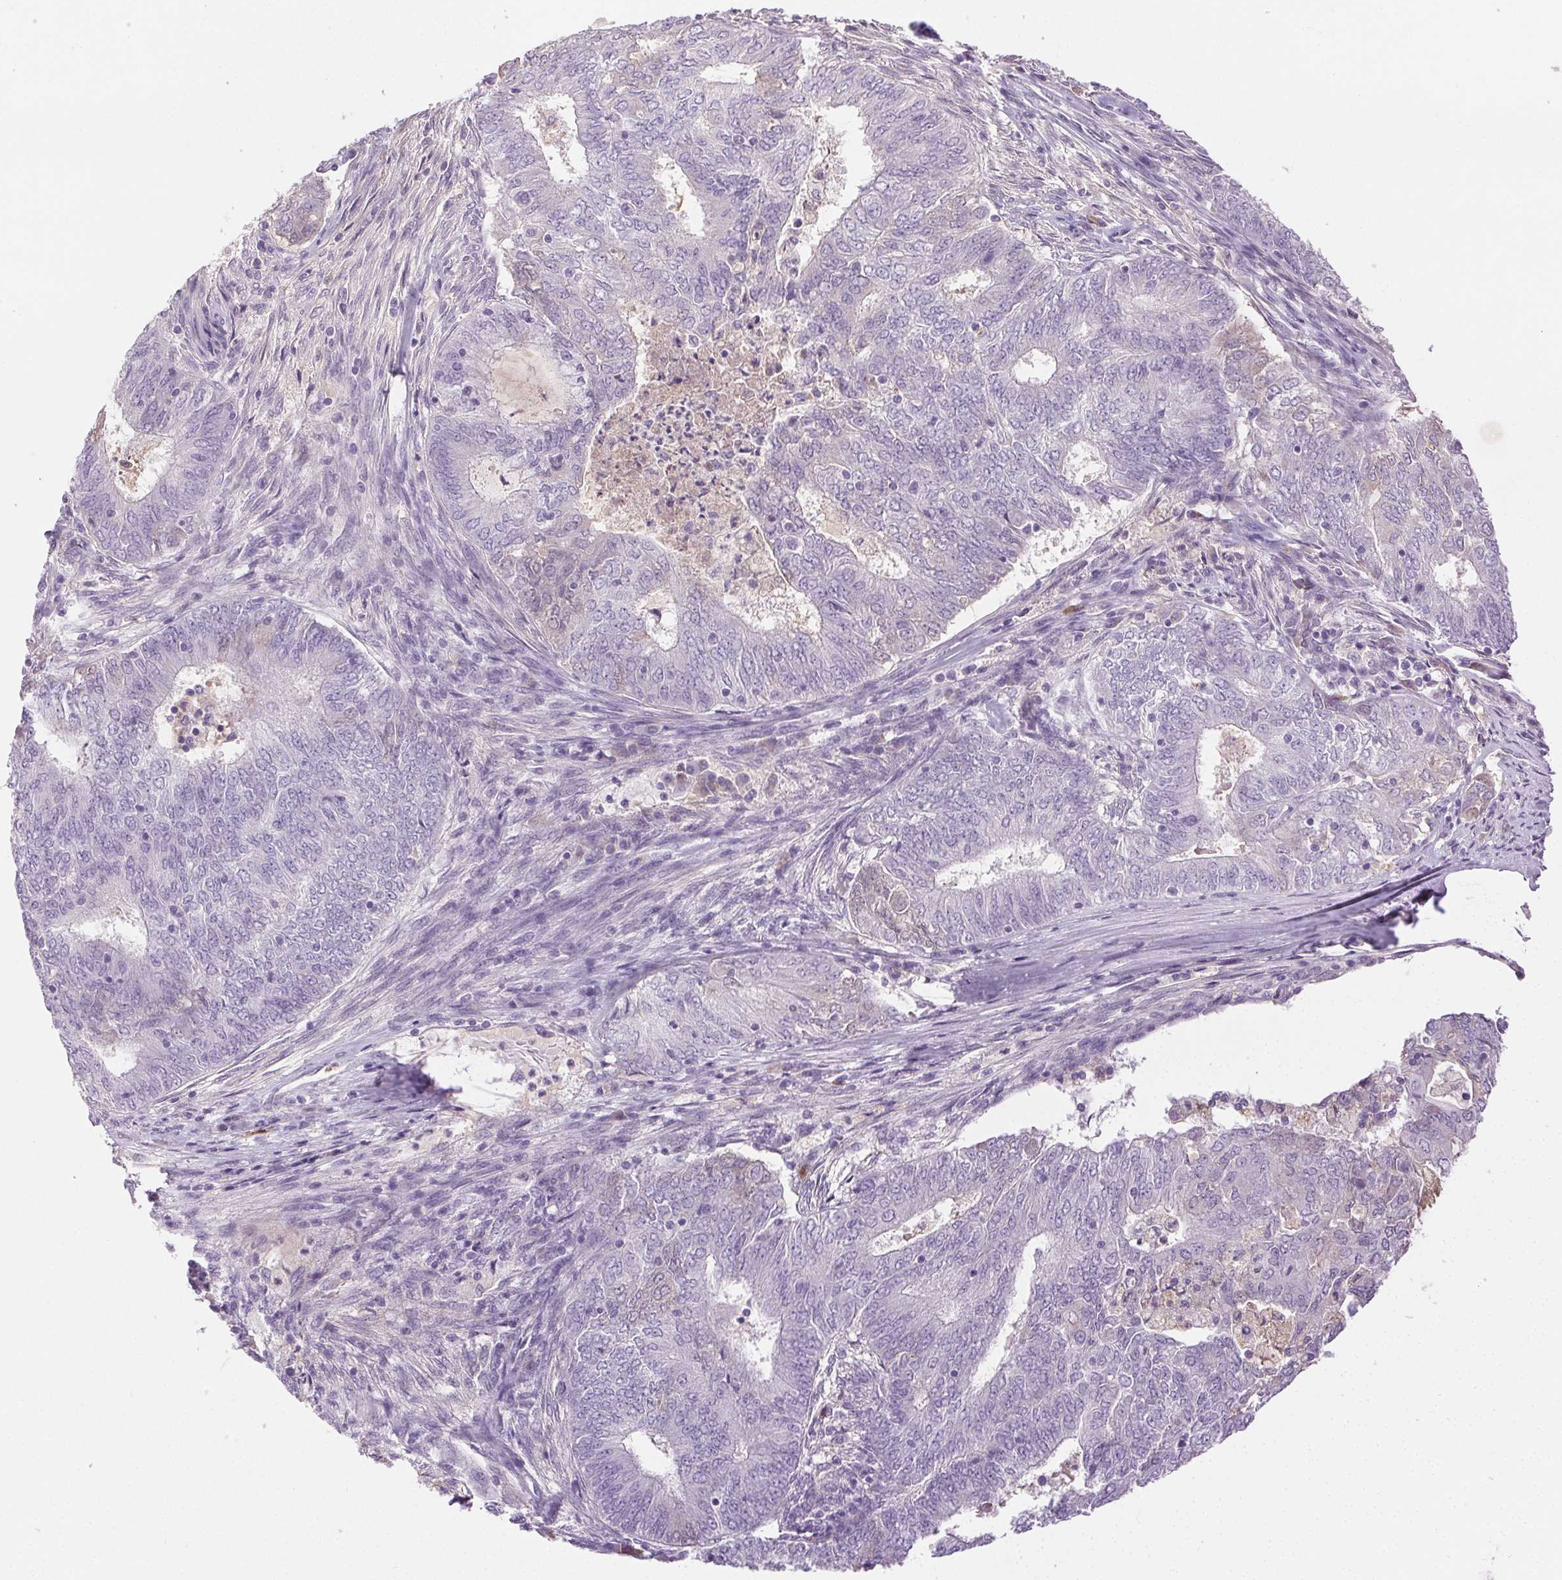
{"staining": {"intensity": "negative", "quantity": "none", "location": "none"}, "tissue": "endometrial cancer", "cell_type": "Tumor cells", "image_type": "cancer", "snomed": [{"axis": "morphology", "description": "Adenocarcinoma, NOS"}, {"axis": "topography", "description": "Endometrium"}], "caption": "High magnification brightfield microscopy of endometrial adenocarcinoma stained with DAB (brown) and counterstained with hematoxylin (blue): tumor cells show no significant positivity.", "gene": "BPIFB2", "patient": {"sex": "female", "age": 62}}